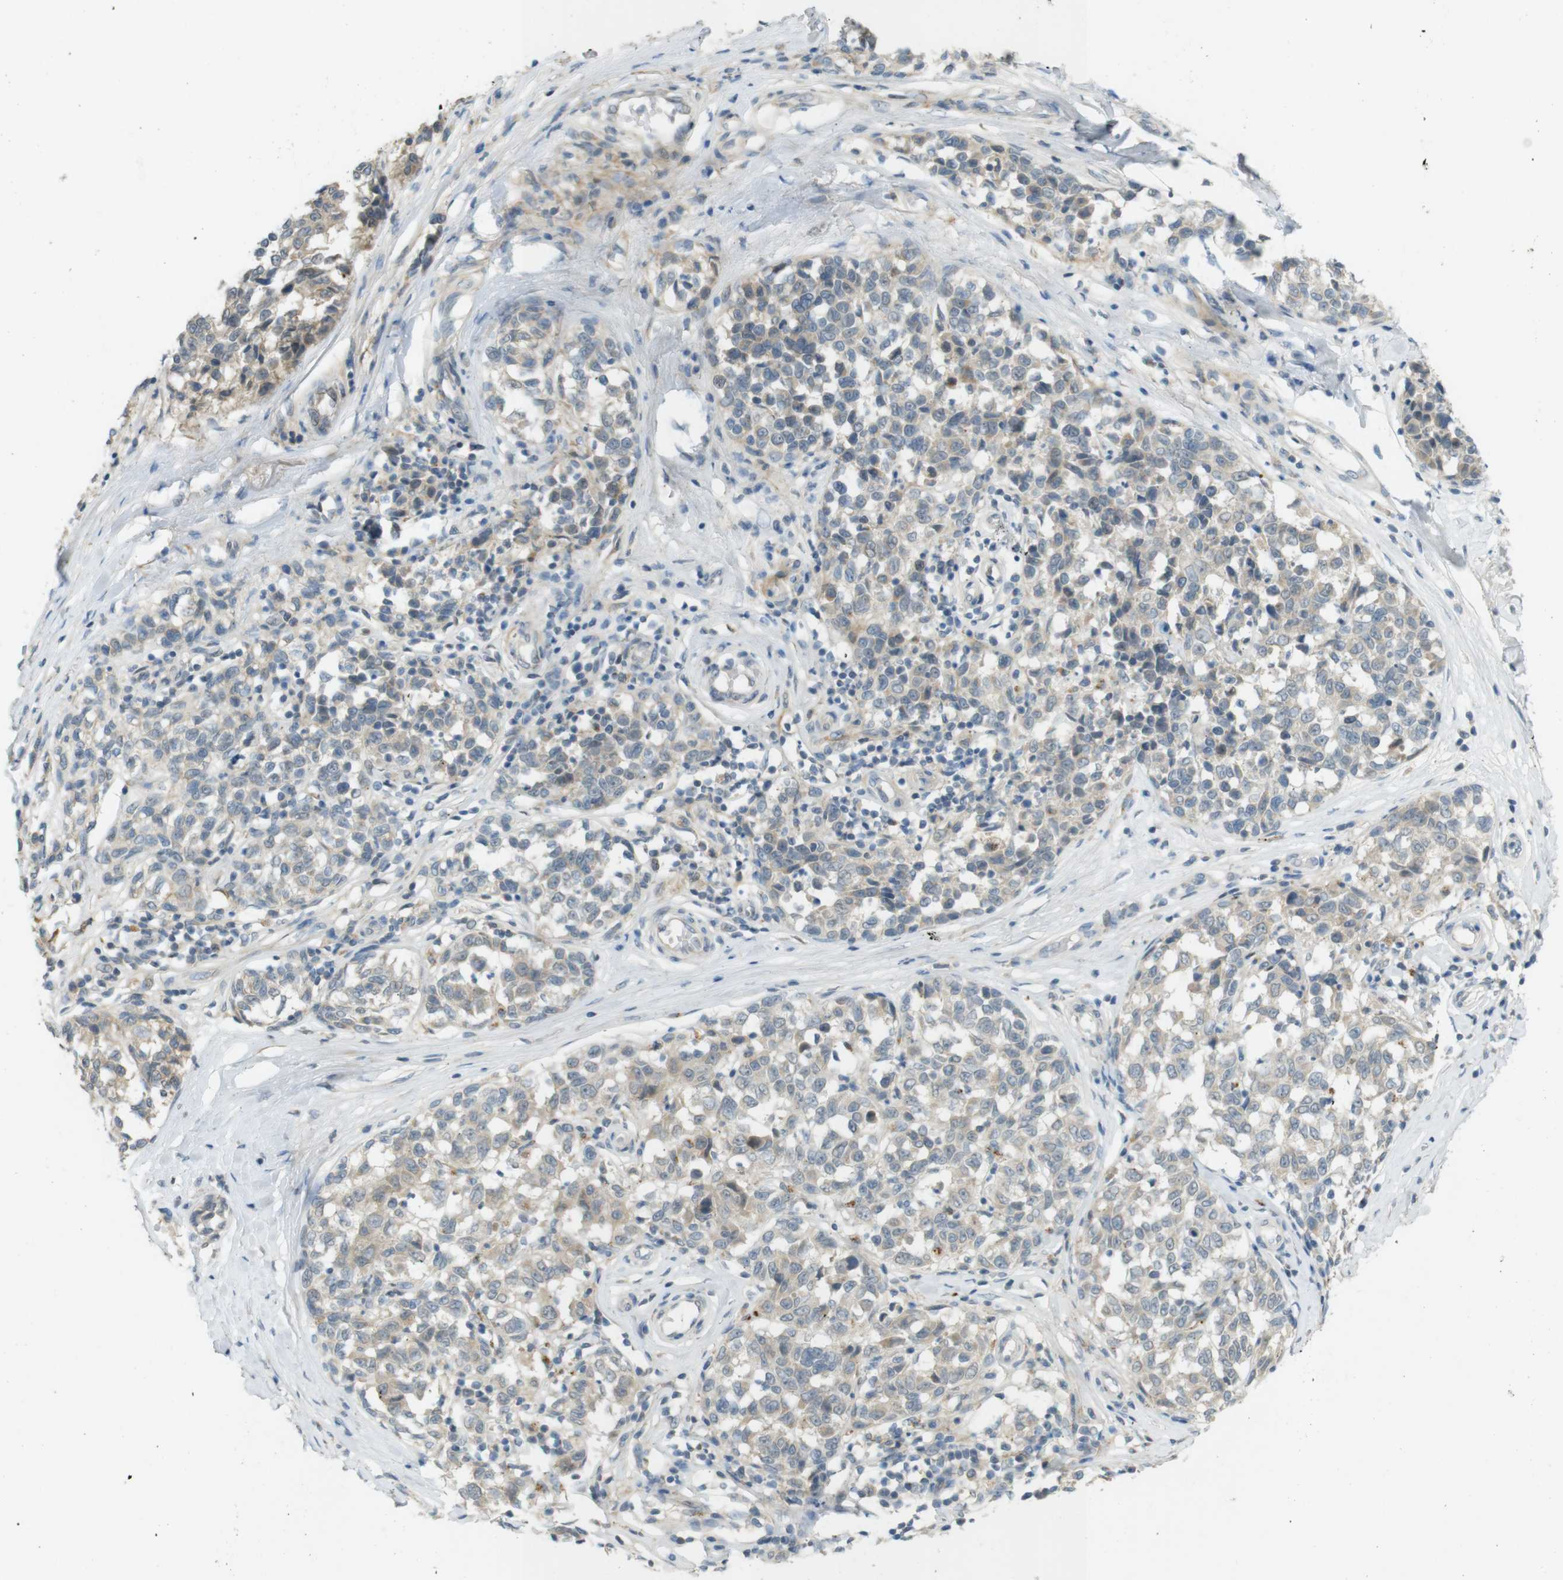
{"staining": {"intensity": "weak", "quantity": ">75%", "location": "cytoplasmic/membranous"}, "tissue": "melanoma", "cell_type": "Tumor cells", "image_type": "cancer", "snomed": [{"axis": "morphology", "description": "Malignant melanoma, NOS"}, {"axis": "topography", "description": "Skin"}], "caption": "This is a micrograph of immunohistochemistry (IHC) staining of malignant melanoma, which shows weak staining in the cytoplasmic/membranous of tumor cells.", "gene": "UGT8", "patient": {"sex": "female", "age": 64}}